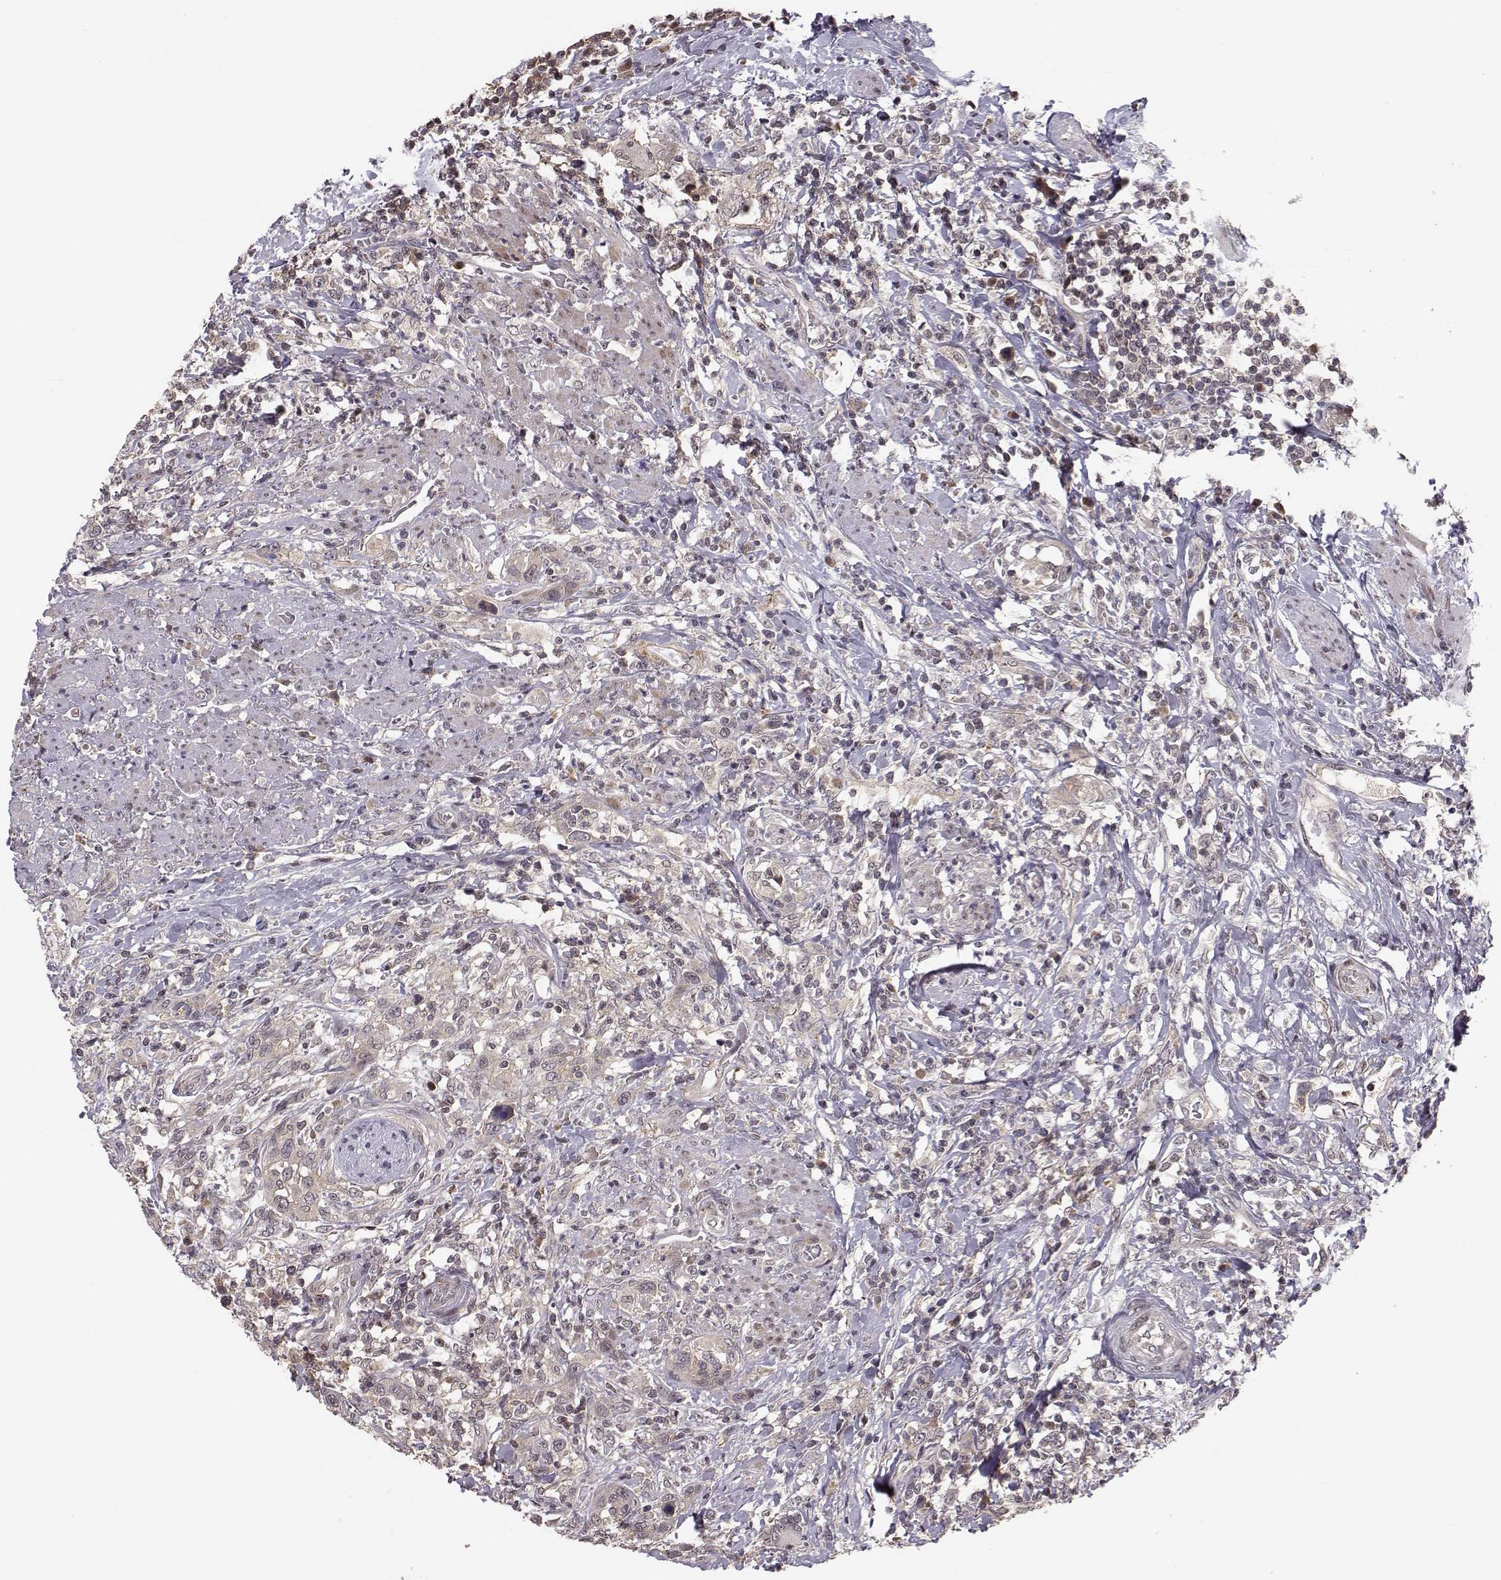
{"staining": {"intensity": "weak", "quantity": "25%-75%", "location": "cytoplasmic/membranous"}, "tissue": "urothelial cancer", "cell_type": "Tumor cells", "image_type": "cancer", "snomed": [{"axis": "morphology", "description": "Urothelial carcinoma, NOS"}, {"axis": "morphology", "description": "Urothelial carcinoma, High grade"}, {"axis": "topography", "description": "Urinary bladder"}], "caption": "A histopathology image showing weak cytoplasmic/membranous positivity in about 25%-75% of tumor cells in high-grade urothelial carcinoma, as visualized by brown immunohistochemical staining.", "gene": "PLEKHG3", "patient": {"sex": "female", "age": 64}}